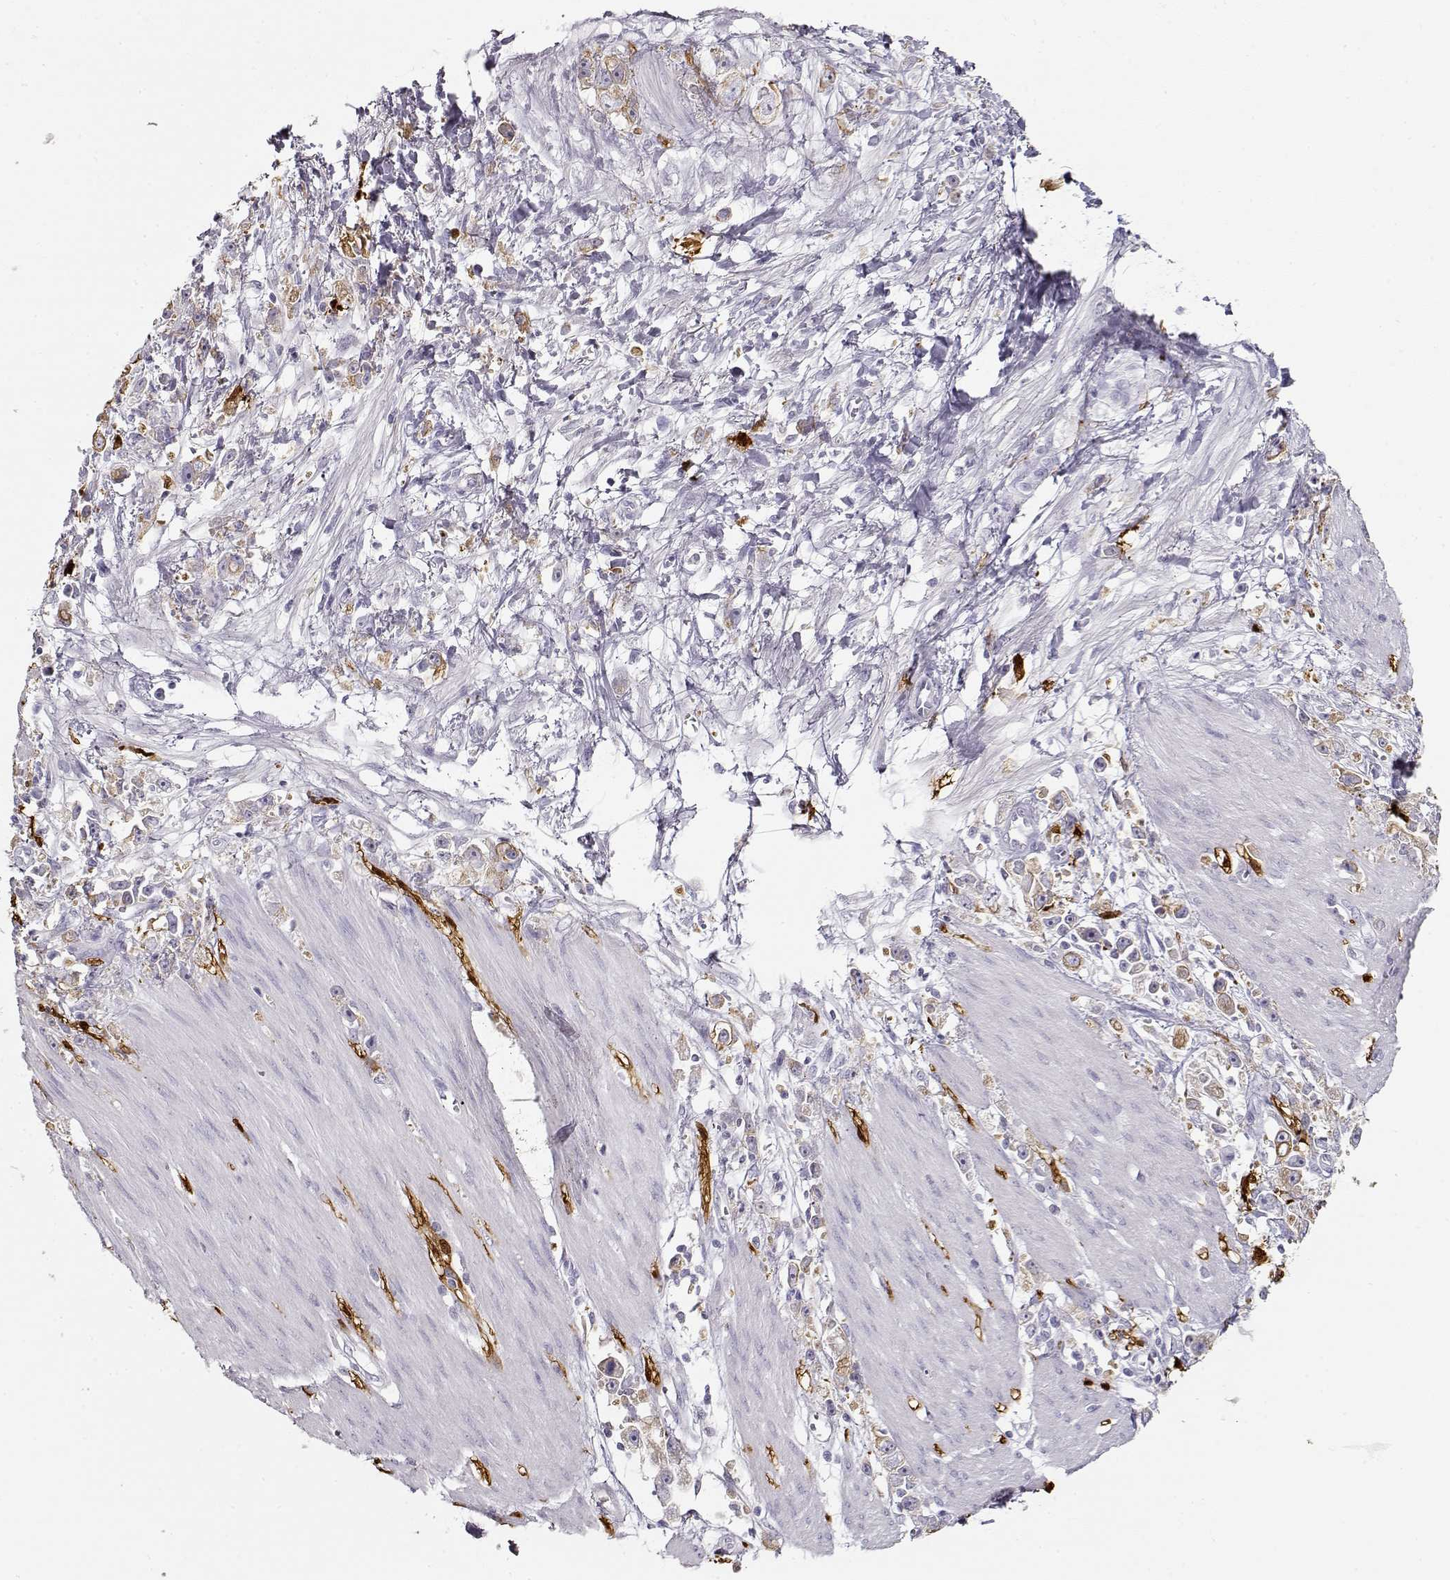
{"staining": {"intensity": "moderate", "quantity": "<25%", "location": "cytoplasmic/membranous"}, "tissue": "stomach cancer", "cell_type": "Tumor cells", "image_type": "cancer", "snomed": [{"axis": "morphology", "description": "Adenocarcinoma, NOS"}, {"axis": "topography", "description": "Stomach"}], "caption": "This is a photomicrograph of immunohistochemistry (IHC) staining of stomach adenocarcinoma, which shows moderate staining in the cytoplasmic/membranous of tumor cells.", "gene": "S100B", "patient": {"sex": "female", "age": 59}}